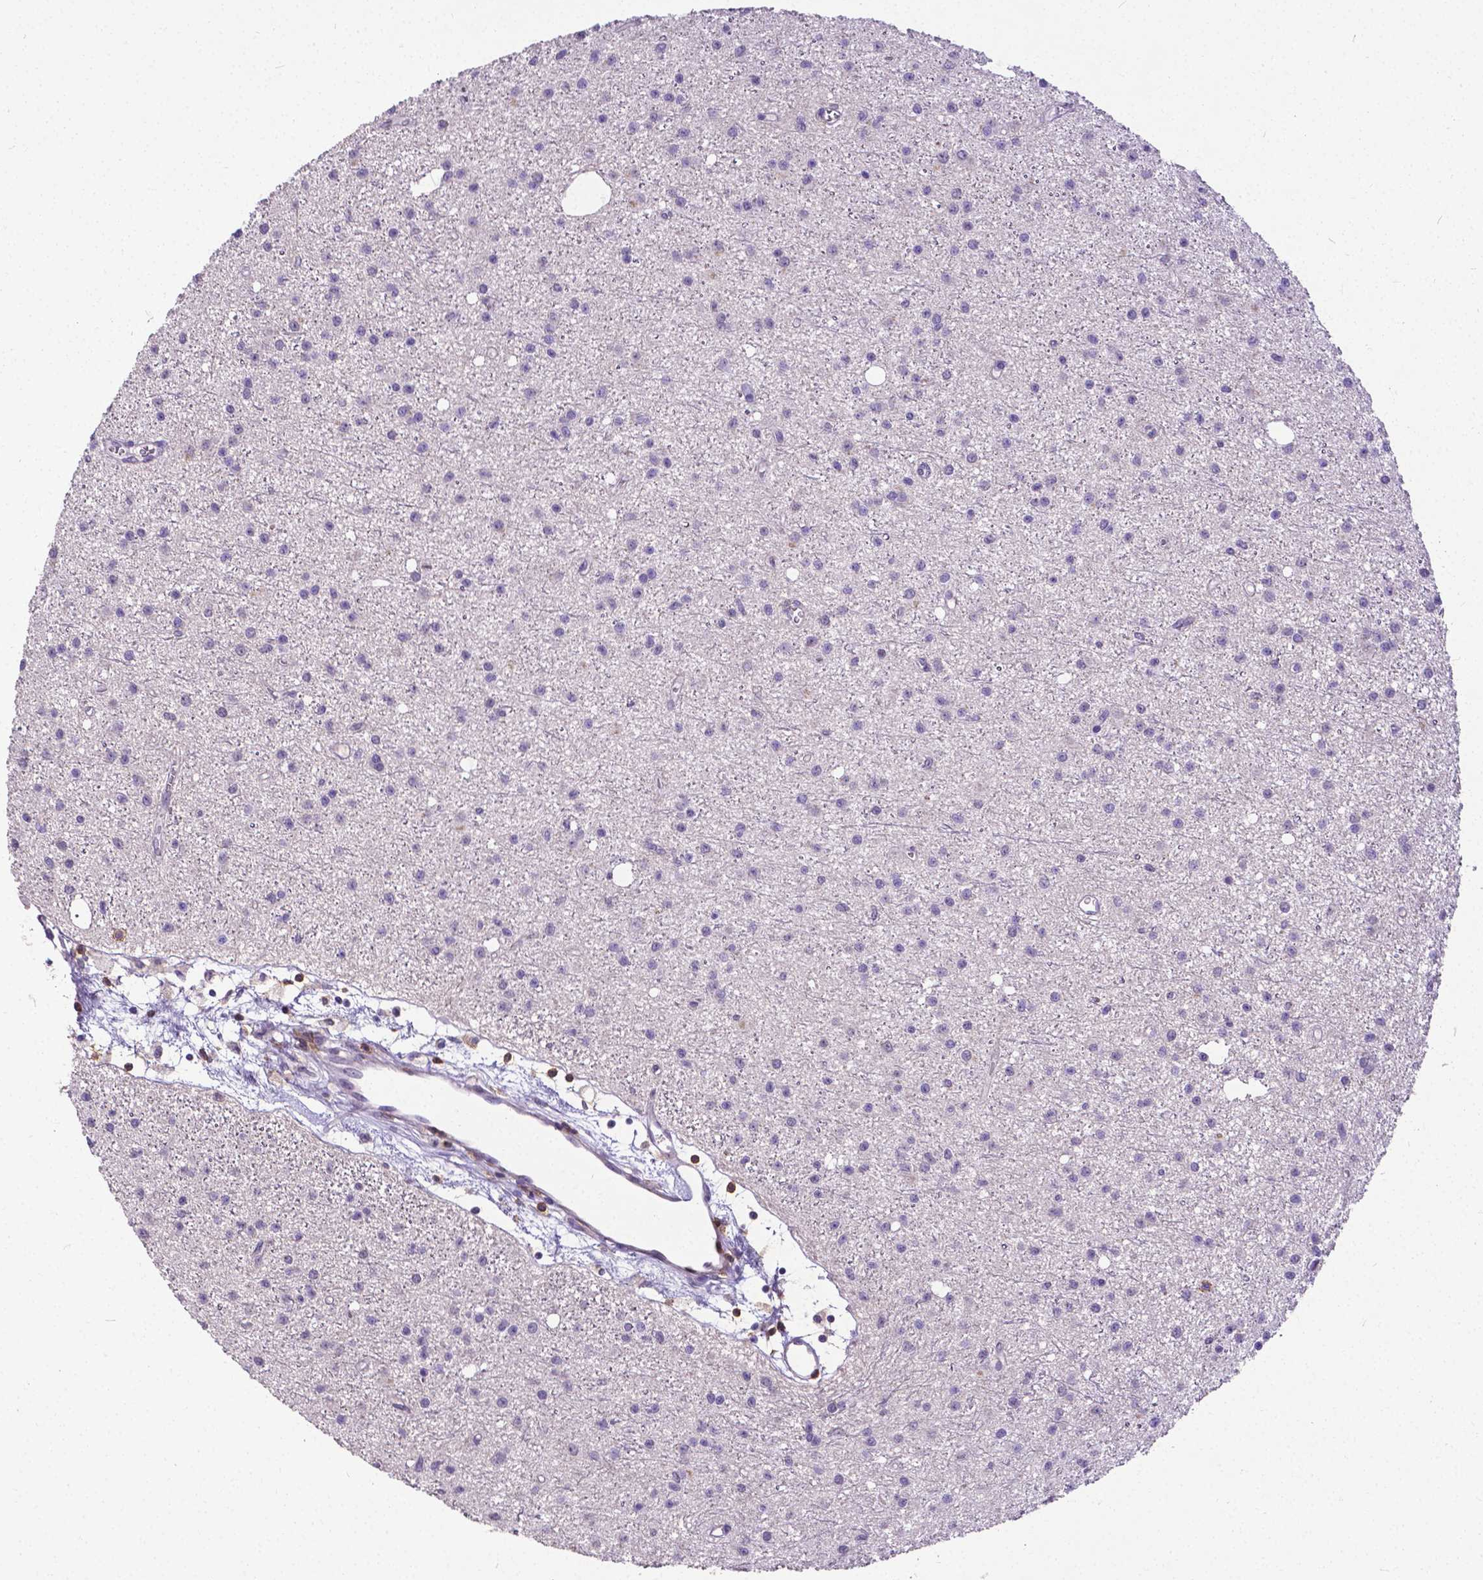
{"staining": {"intensity": "negative", "quantity": "none", "location": "none"}, "tissue": "glioma", "cell_type": "Tumor cells", "image_type": "cancer", "snomed": [{"axis": "morphology", "description": "Glioma, malignant, Low grade"}, {"axis": "topography", "description": "Brain"}], "caption": "Immunohistochemistry photomicrograph of neoplastic tissue: low-grade glioma (malignant) stained with DAB reveals no significant protein expression in tumor cells.", "gene": "CD4", "patient": {"sex": "male", "age": 27}}